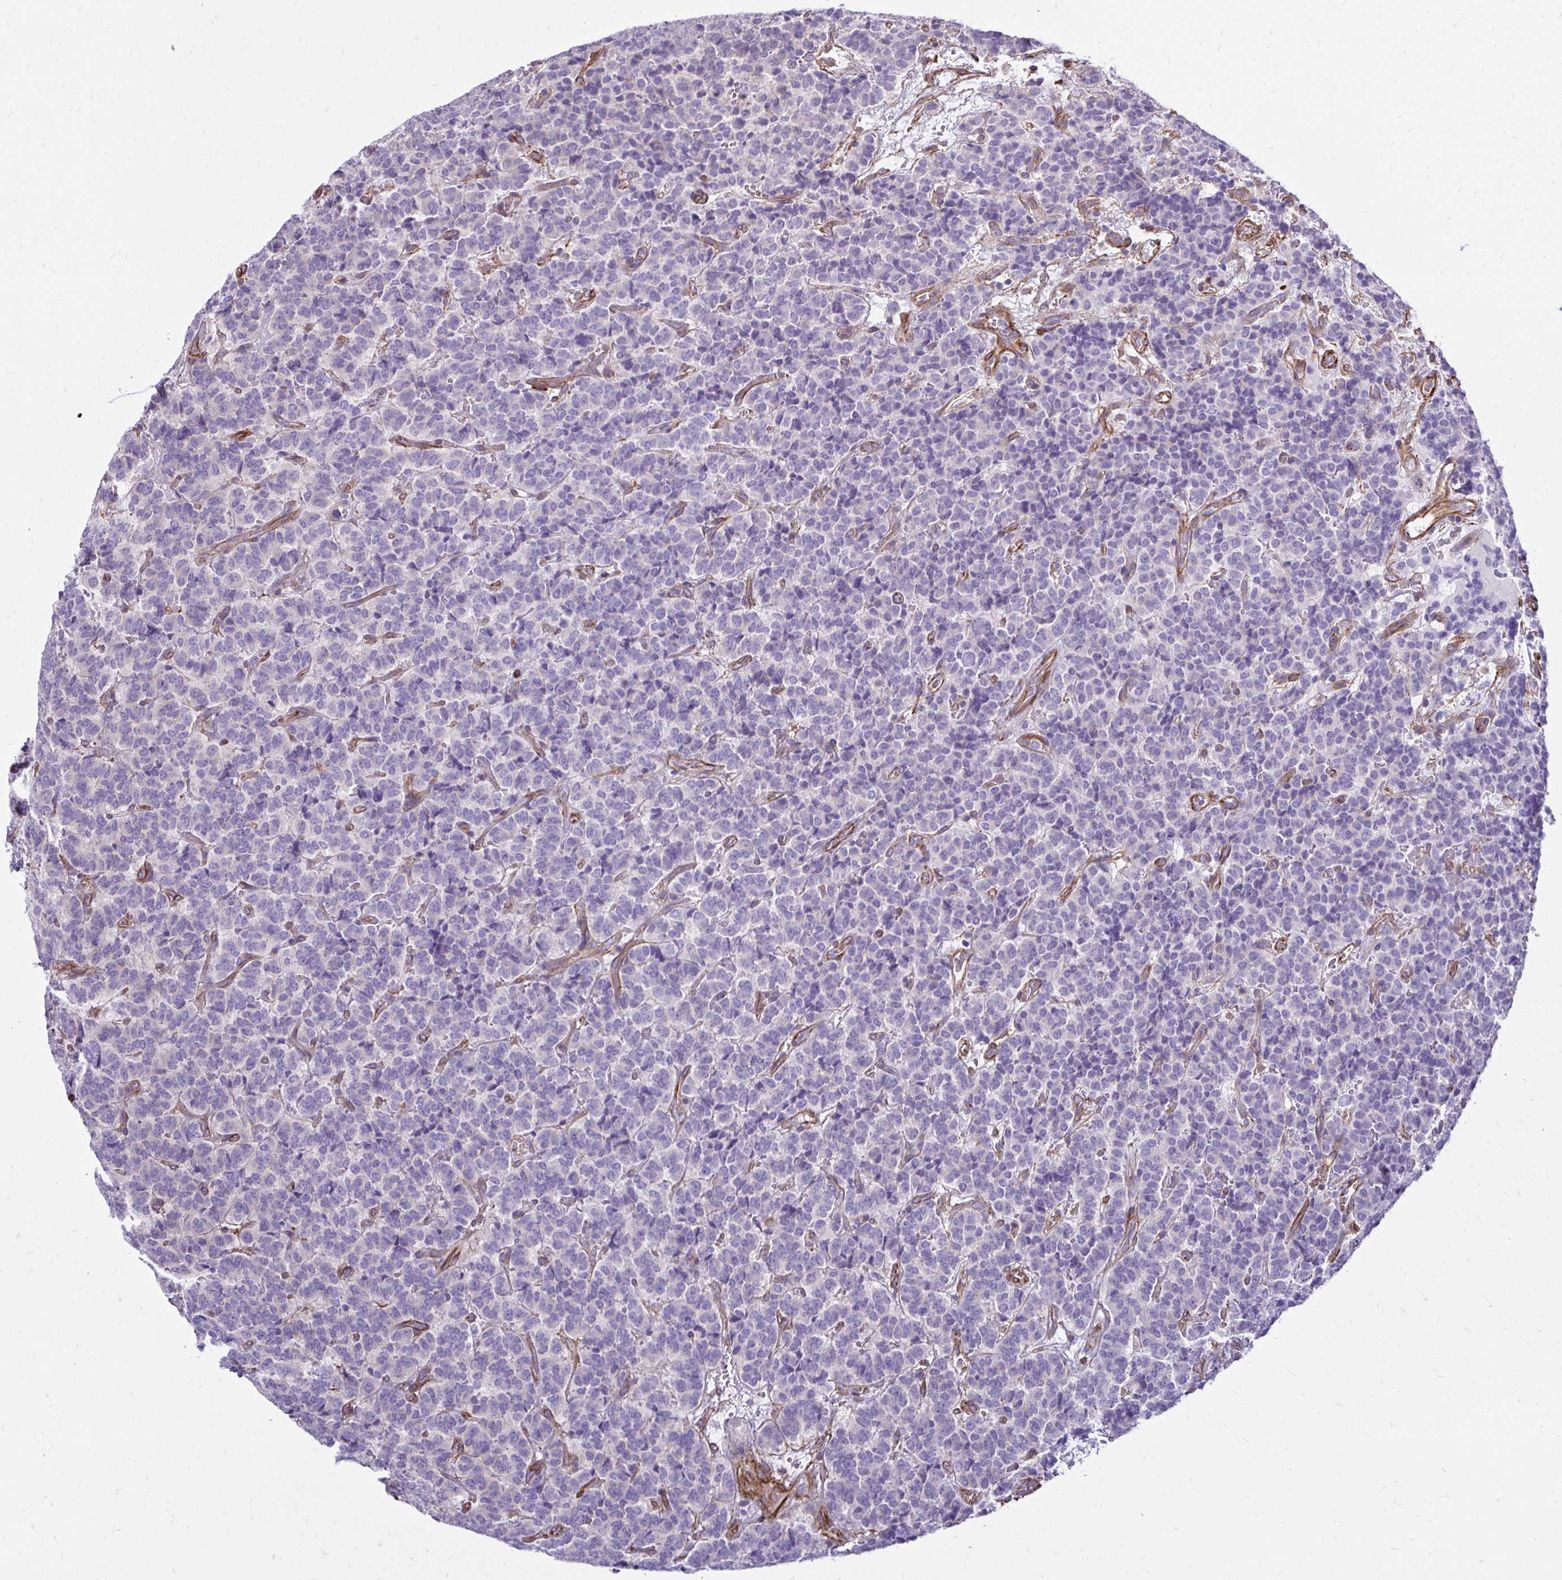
{"staining": {"intensity": "negative", "quantity": "none", "location": "none"}, "tissue": "carcinoid", "cell_type": "Tumor cells", "image_type": "cancer", "snomed": [{"axis": "morphology", "description": "Carcinoid, malignant, NOS"}, {"axis": "topography", "description": "Pancreas"}], "caption": "Malignant carcinoid stained for a protein using IHC demonstrates no expression tumor cells.", "gene": "CTPS1", "patient": {"sex": "male", "age": 36}}